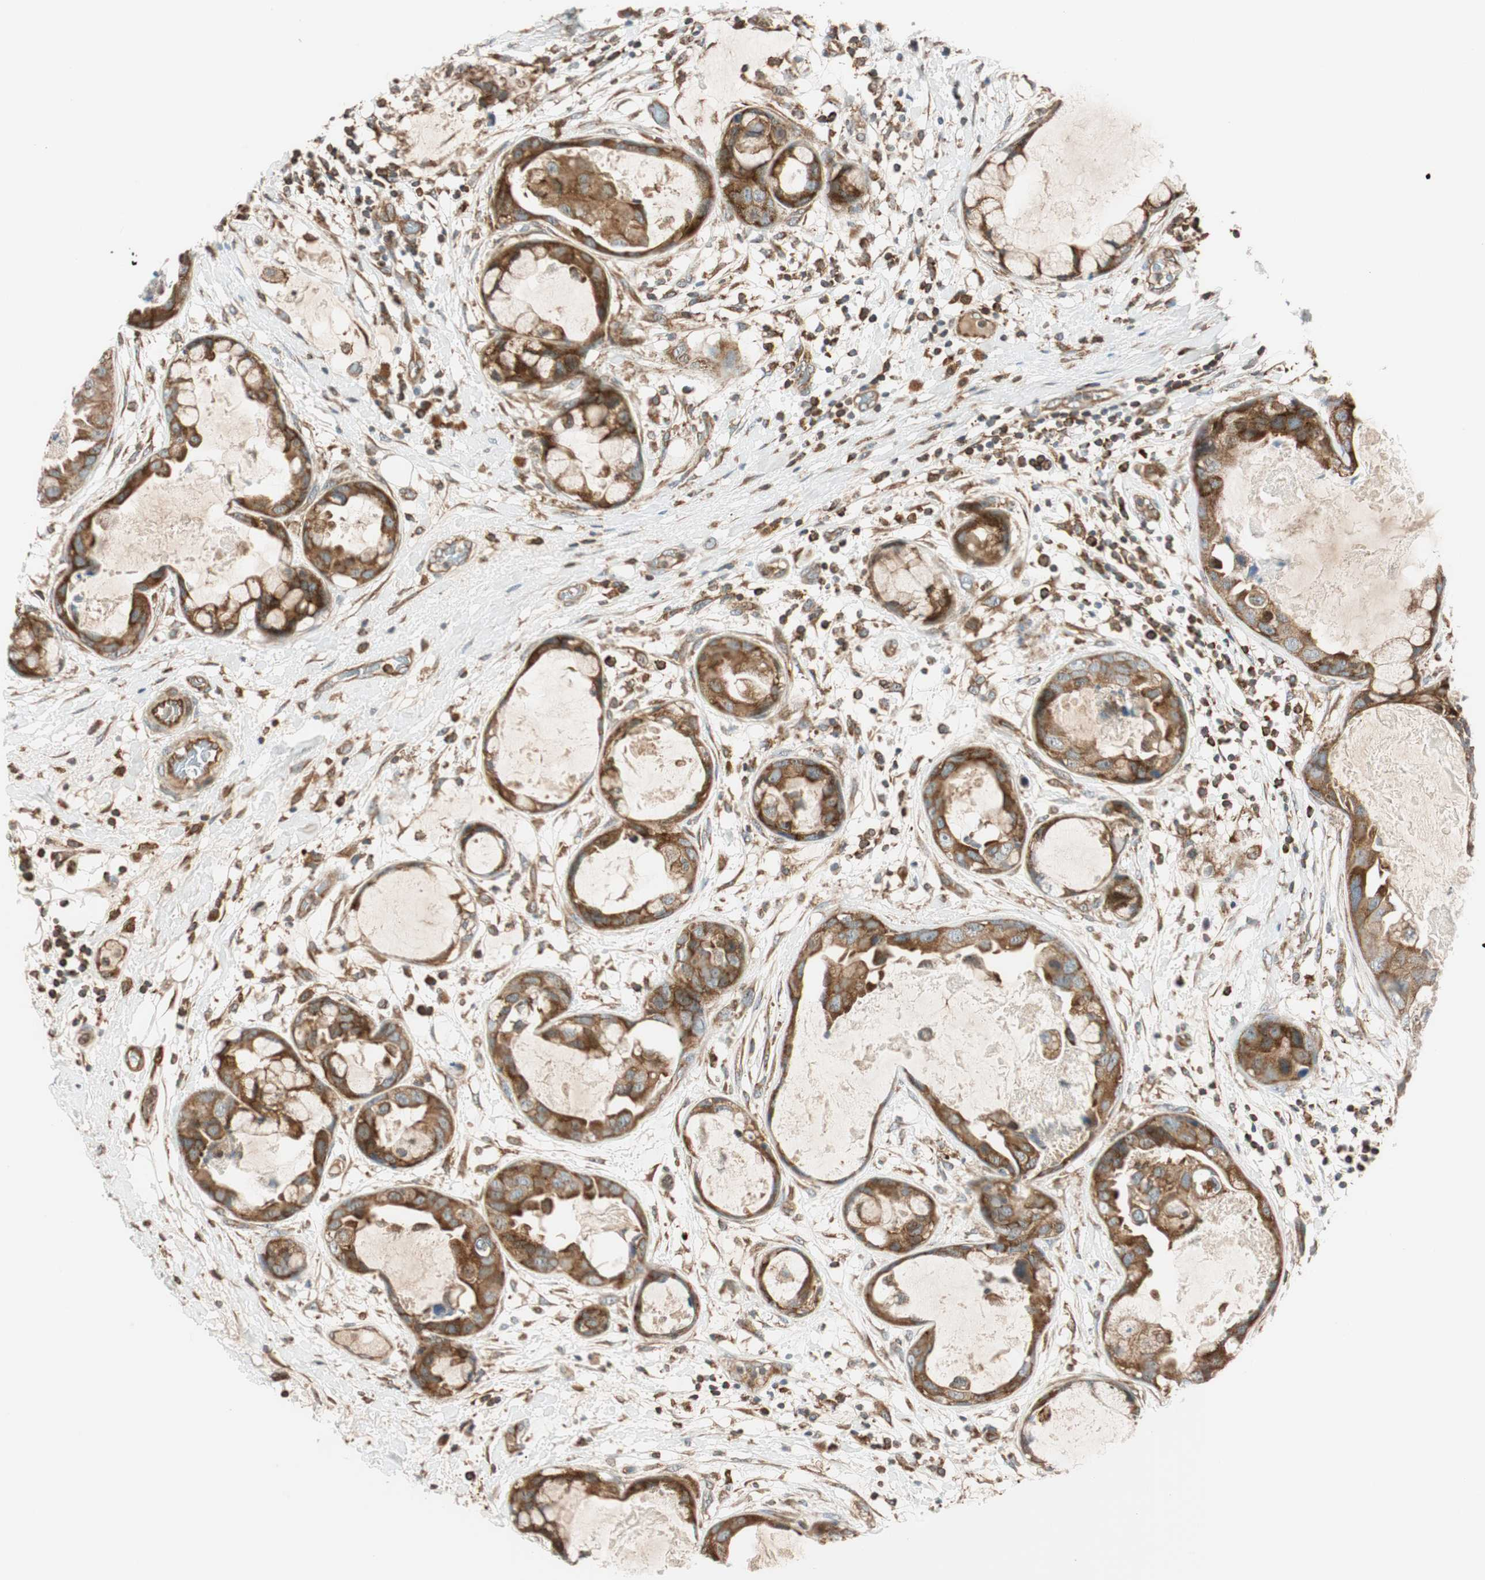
{"staining": {"intensity": "strong", "quantity": ">75%", "location": "cytoplasmic/membranous"}, "tissue": "breast cancer", "cell_type": "Tumor cells", "image_type": "cancer", "snomed": [{"axis": "morphology", "description": "Duct carcinoma"}, {"axis": "topography", "description": "Breast"}], "caption": "Human breast invasive ductal carcinoma stained with a brown dye displays strong cytoplasmic/membranous positive staining in approximately >75% of tumor cells.", "gene": "ABI1", "patient": {"sex": "female", "age": 40}}